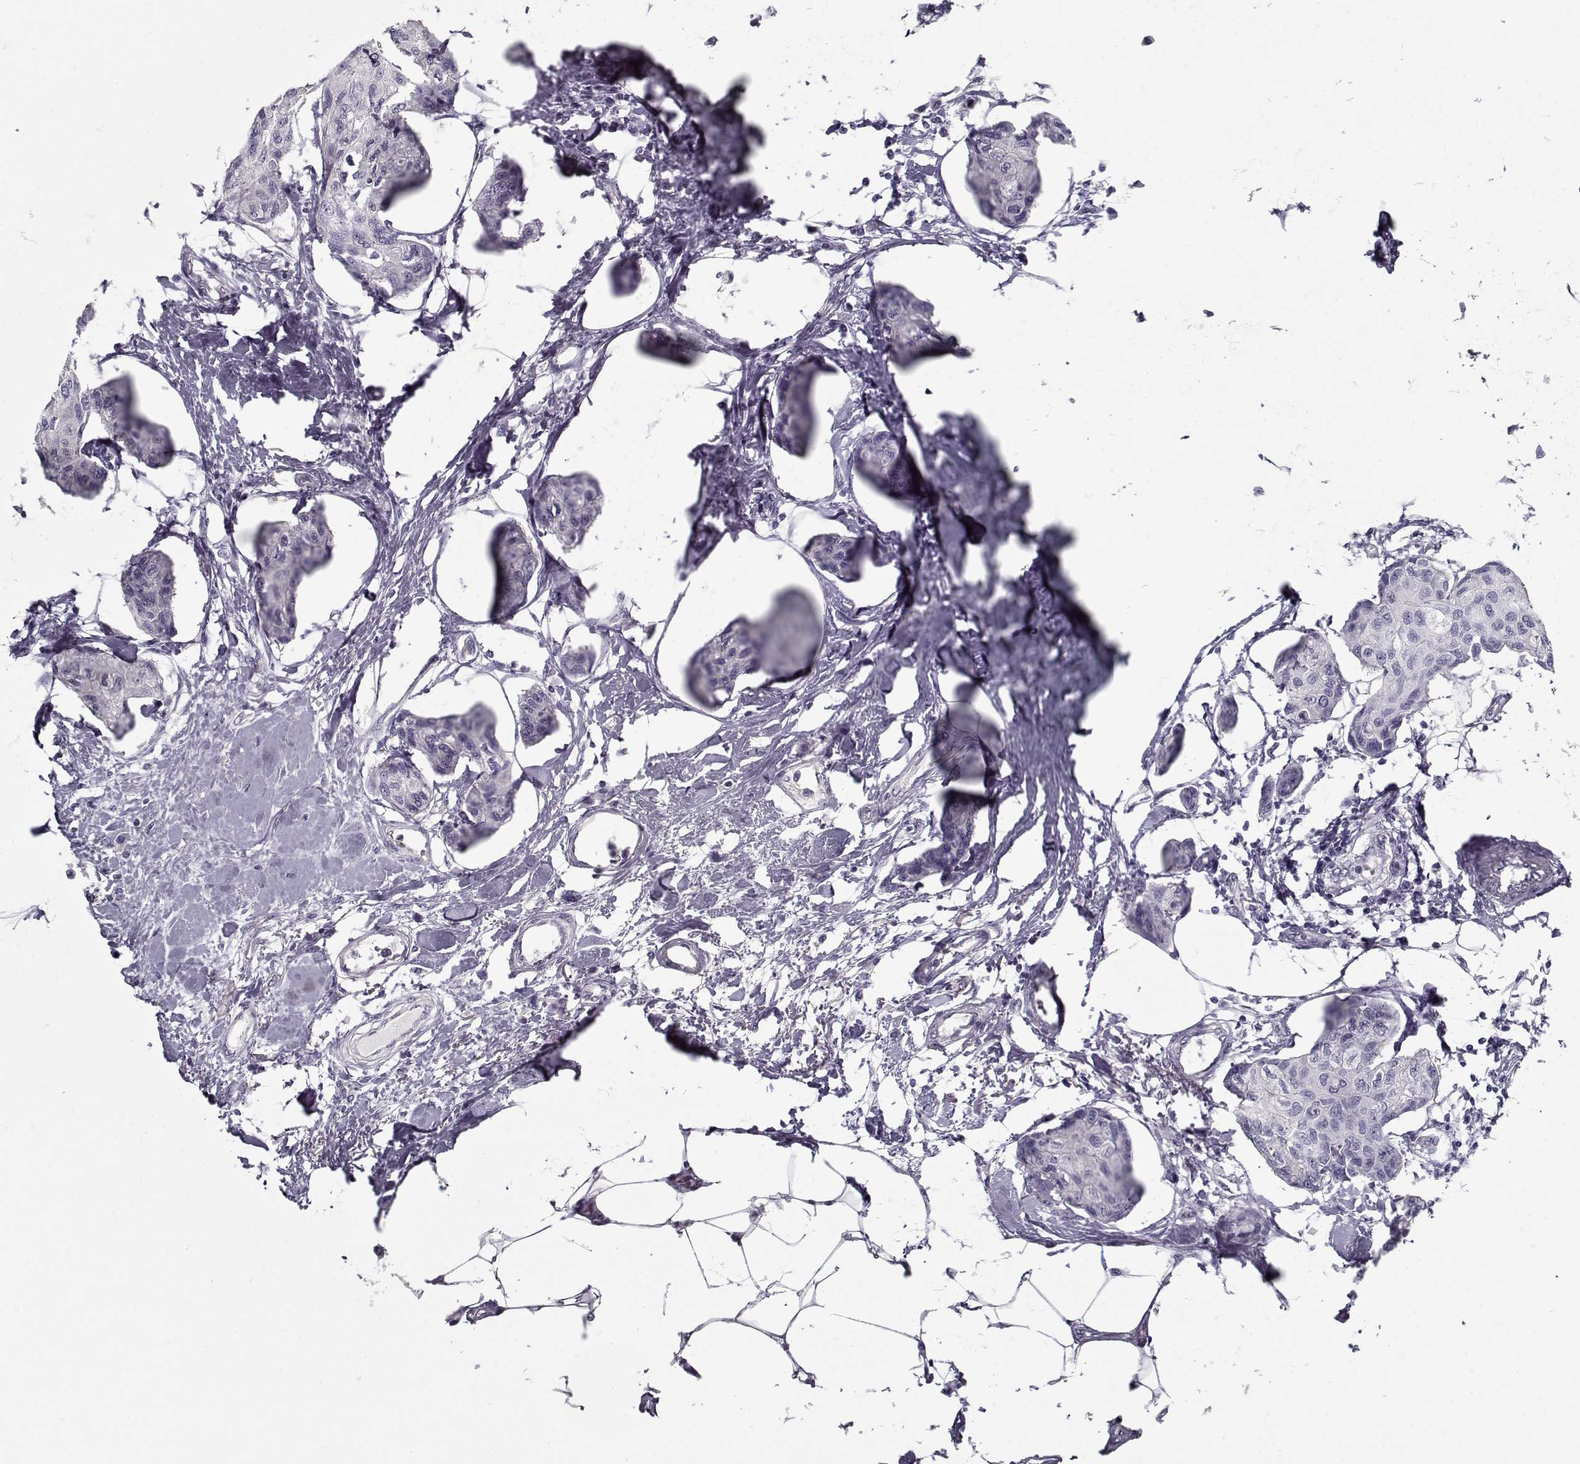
{"staining": {"intensity": "negative", "quantity": "none", "location": "none"}, "tissue": "breast cancer", "cell_type": "Tumor cells", "image_type": "cancer", "snomed": [{"axis": "morphology", "description": "Duct carcinoma"}, {"axis": "topography", "description": "Breast"}], "caption": "A micrograph of intraductal carcinoma (breast) stained for a protein displays no brown staining in tumor cells. Nuclei are stained in blue.", "gene": "CCDC136", "patient": {"sex": "female", "age": 80}}